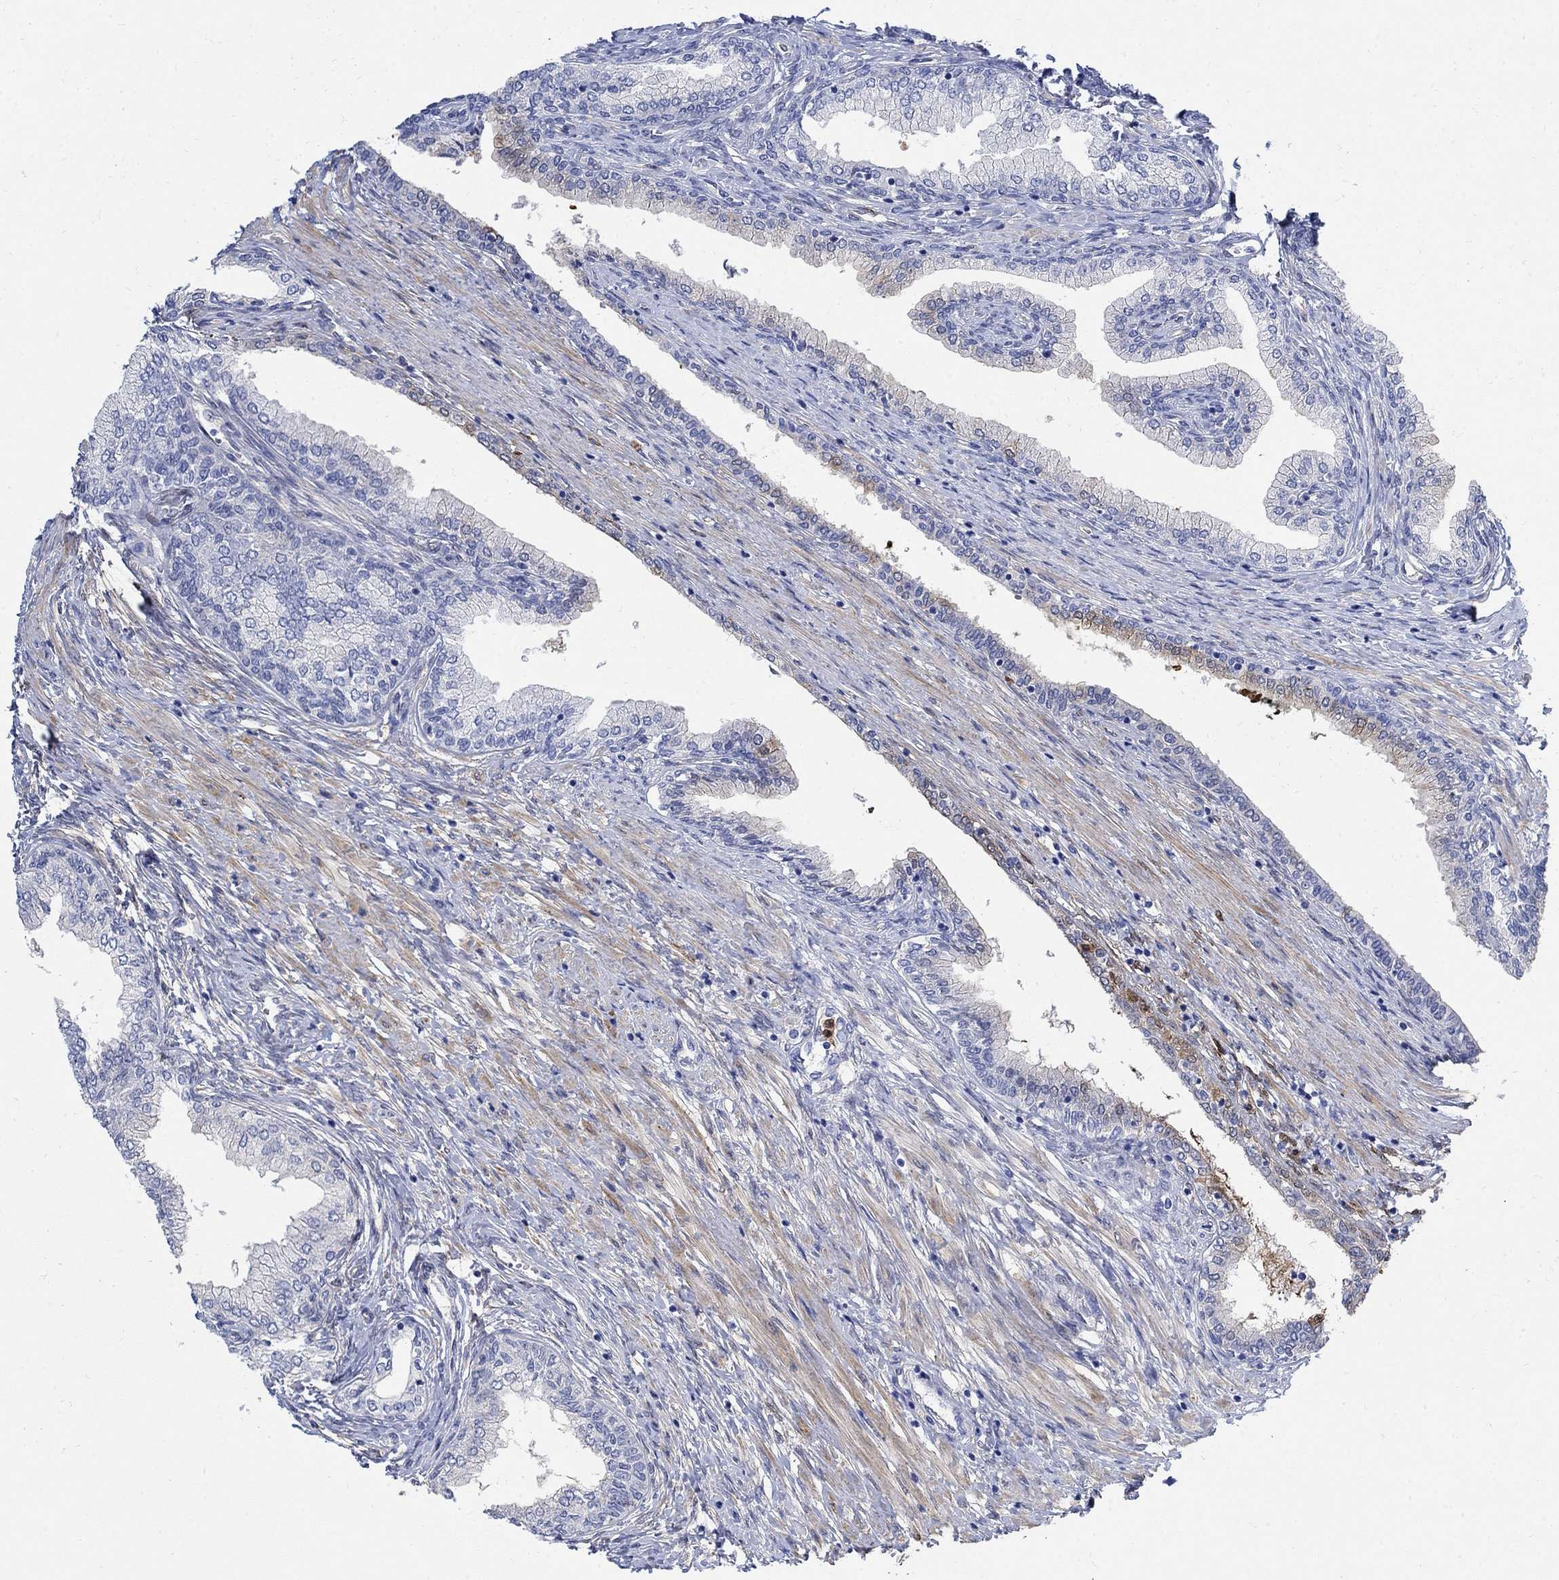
{"staining": {"intensity": "moderate", "quantity": "<25%", "location": "cytoplasmic/membranous"}, "tissue": "prostate cancer", "cell_type": "Tumor cells", "image_type": "cancer", "snomed": [{"axis": "morphology", "description": "Adenocarcinoma, Low grade"}, {"axis": "topography", "description": "Prostate and seminal vesicle, NOS"}], "caption": "Prostate cancer stained with a brown dye shows moderate cytoplasmic/membranous positive positivity in approximately <25% of tumor cells.", "gene": "TGM2", "patient": {"sex": "male", "age": 61}}